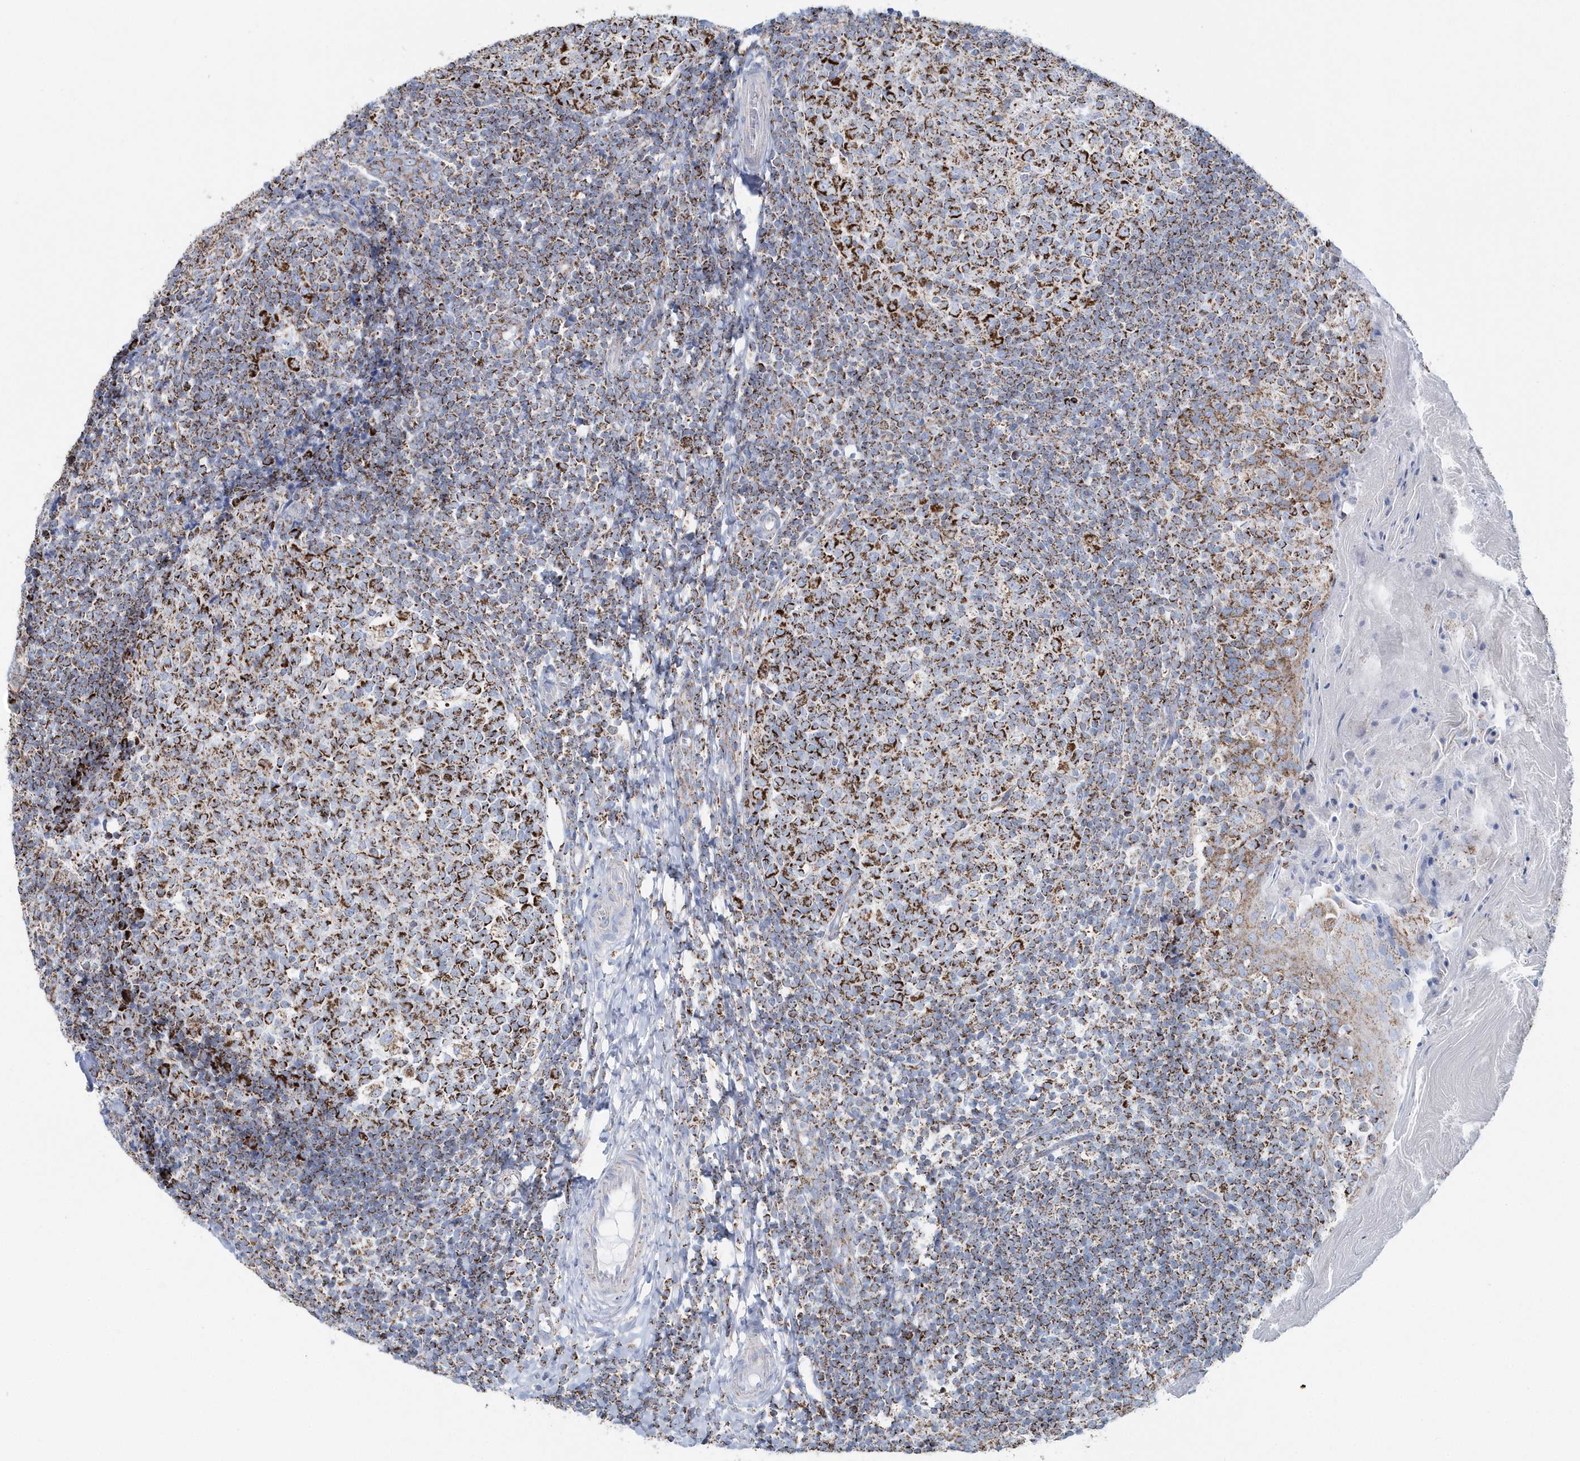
{"staining": {"intensity": "strong", "quantity": ">75%", "location": "cytoplasmic/membranous"}, "tissue": "tonsil", "cell_type": "Germinal center cells", "image_type": "normal", "snomed": [{"axis": "morphology", "description": "Normal tissue, NOS"}, {"axis": "topography", "description": "Tonsil"}], "caption": "Brown immunohistochemical staining in benign tonsil exhibits strong cytoplasmic/membranous expression in approximately >75% of germinal center cells. Using DAB (brown) and hematoxylin (blue) stains, captured at high magnification using brightfield microscopy.", "gene": "TMCO6", "patient": {"sex": "female", "age": 19}}